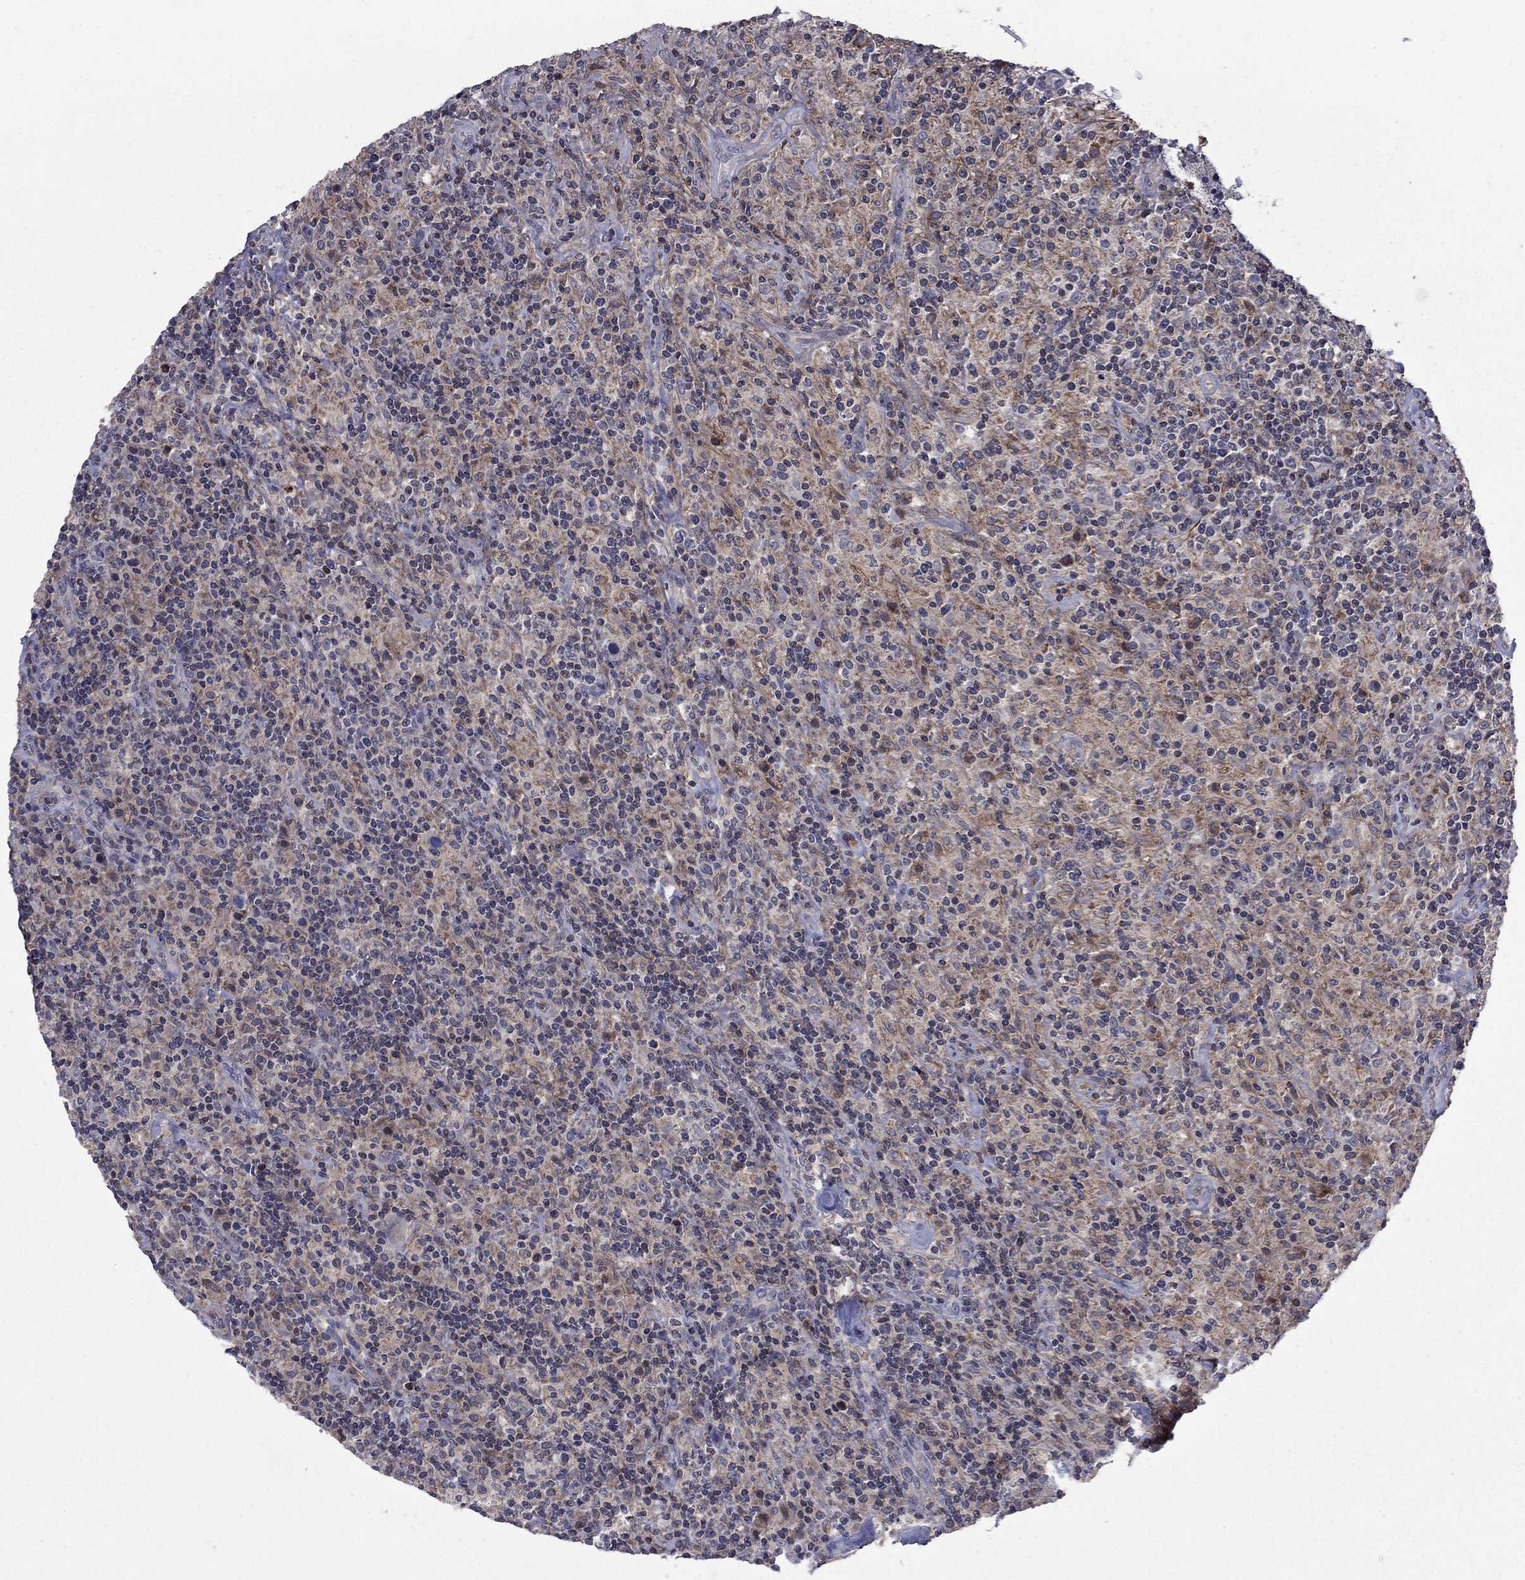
{"staining": {"intensity": "negative", "quantity": "none", "location": "none"}, "tissue": "lymphoma", "cell_type": "Tumor cells", "image_type": "cancer", "snomed": [{"axis": "morphology", "description": "Hodgkin's disease, NOS"}, {"axis": "topography", "description": "Lymph node"}], "caption": "A histopathology image of Hodgkin's disease stained for a protein shows no brown staining in tumor cells. Brightfield microscopy of IHC stained with DAB (brown) and hematoxylin (blue), captured at high magnification.", "gene": "DOP1B", "patient": {"sex": "male", "age": 70}}